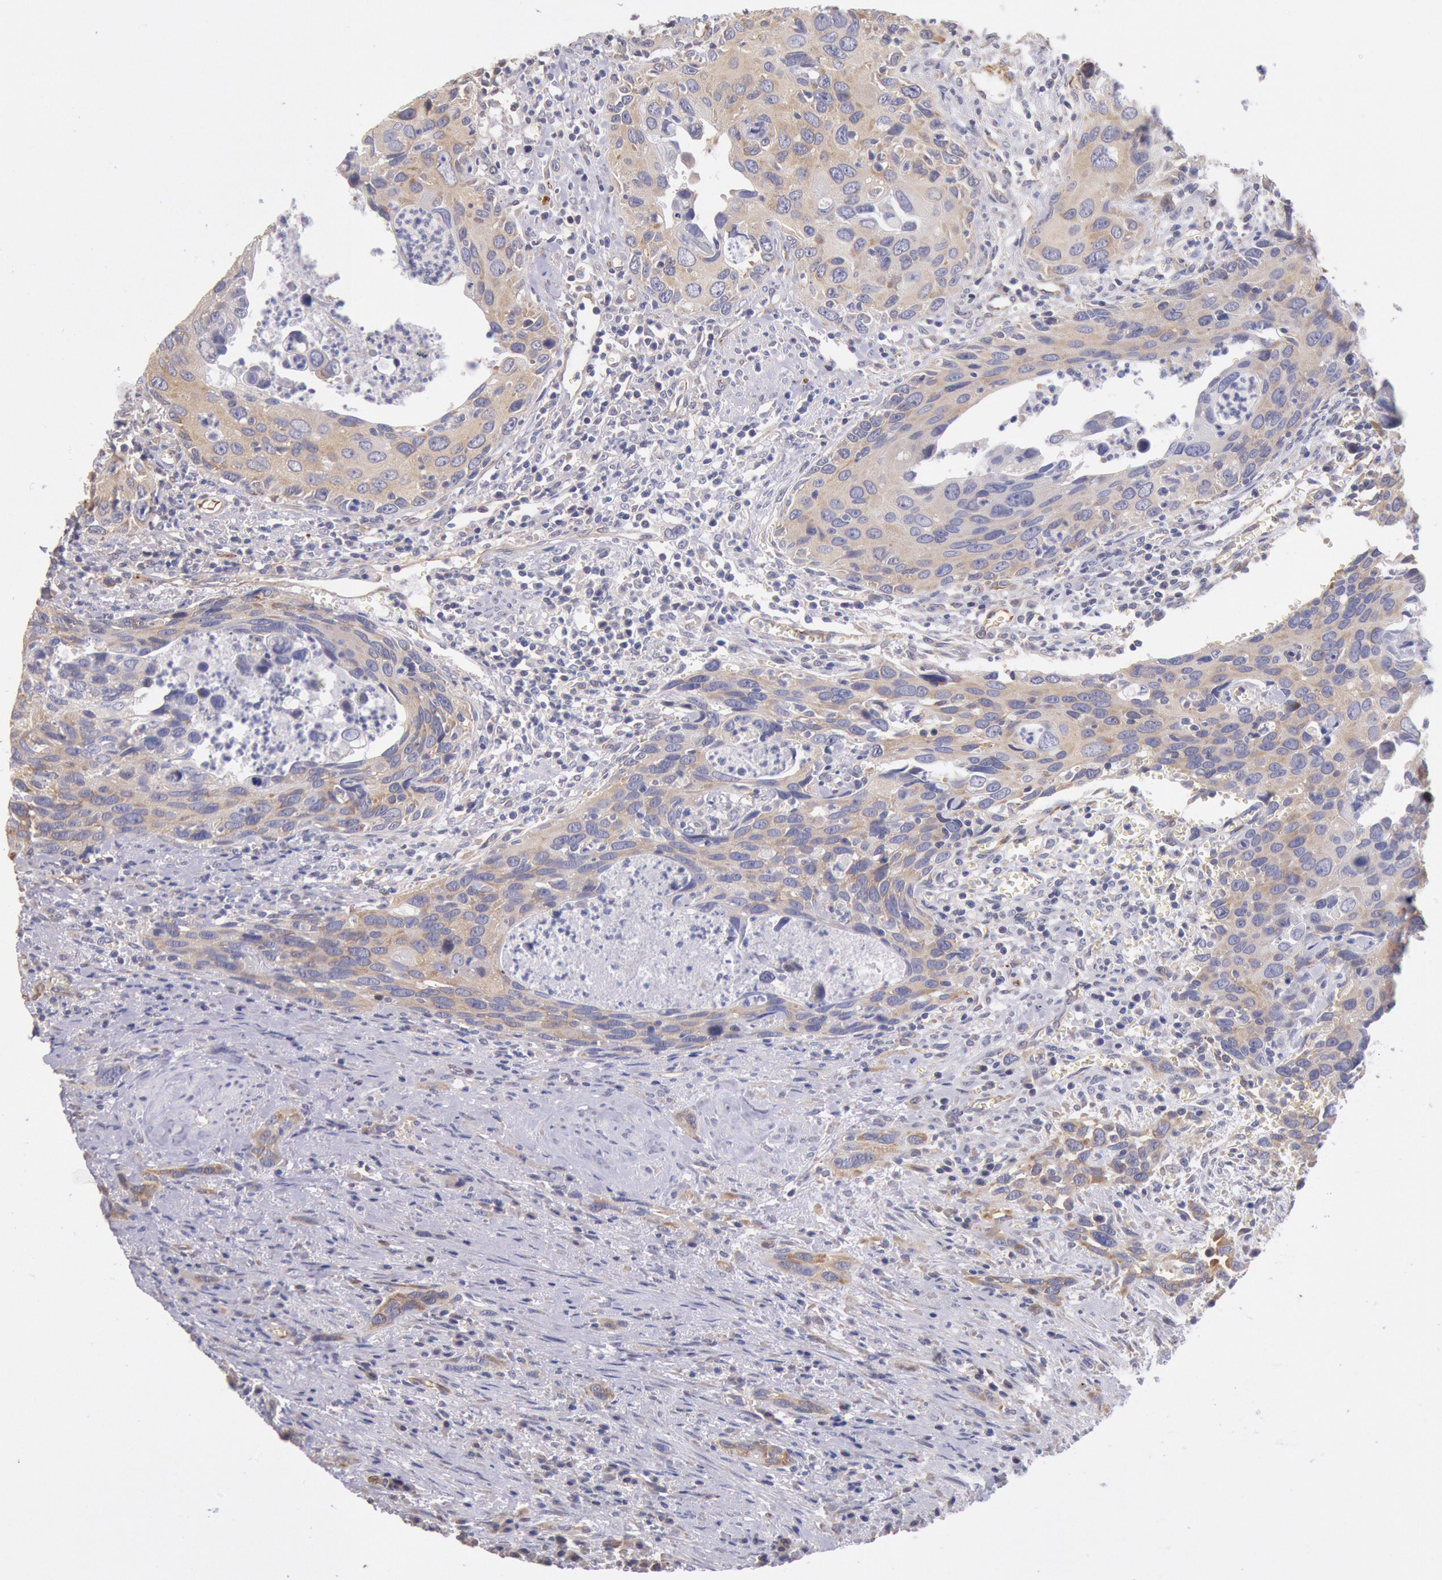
{"staining": {"intensity": "moderate", "quantity": ">75%", "location": "cytoplasmic/membranous"}, "tissue": "urothelial cancer", "cell_type": "Tumor cells", "image_type": "cancer", "snomed": [{"axis": "morphology", "description": "Urothelial carcinoma, High grade"}, {"axis": "topography", "description": "Urinary bladder"}], "caption": "Urothelial carcinoma (high-grade) tissue shows moderate cytoplasmic/membranous staining in approximately >75% of tumor cells, visualized by immunohistochemistry. (DAB (3,3'-diaminobenzidine) = brown stain, brightfield microscopy at high magnification).", "gene": "DRG1", "patient": {"sex": "male", "age": 71}}